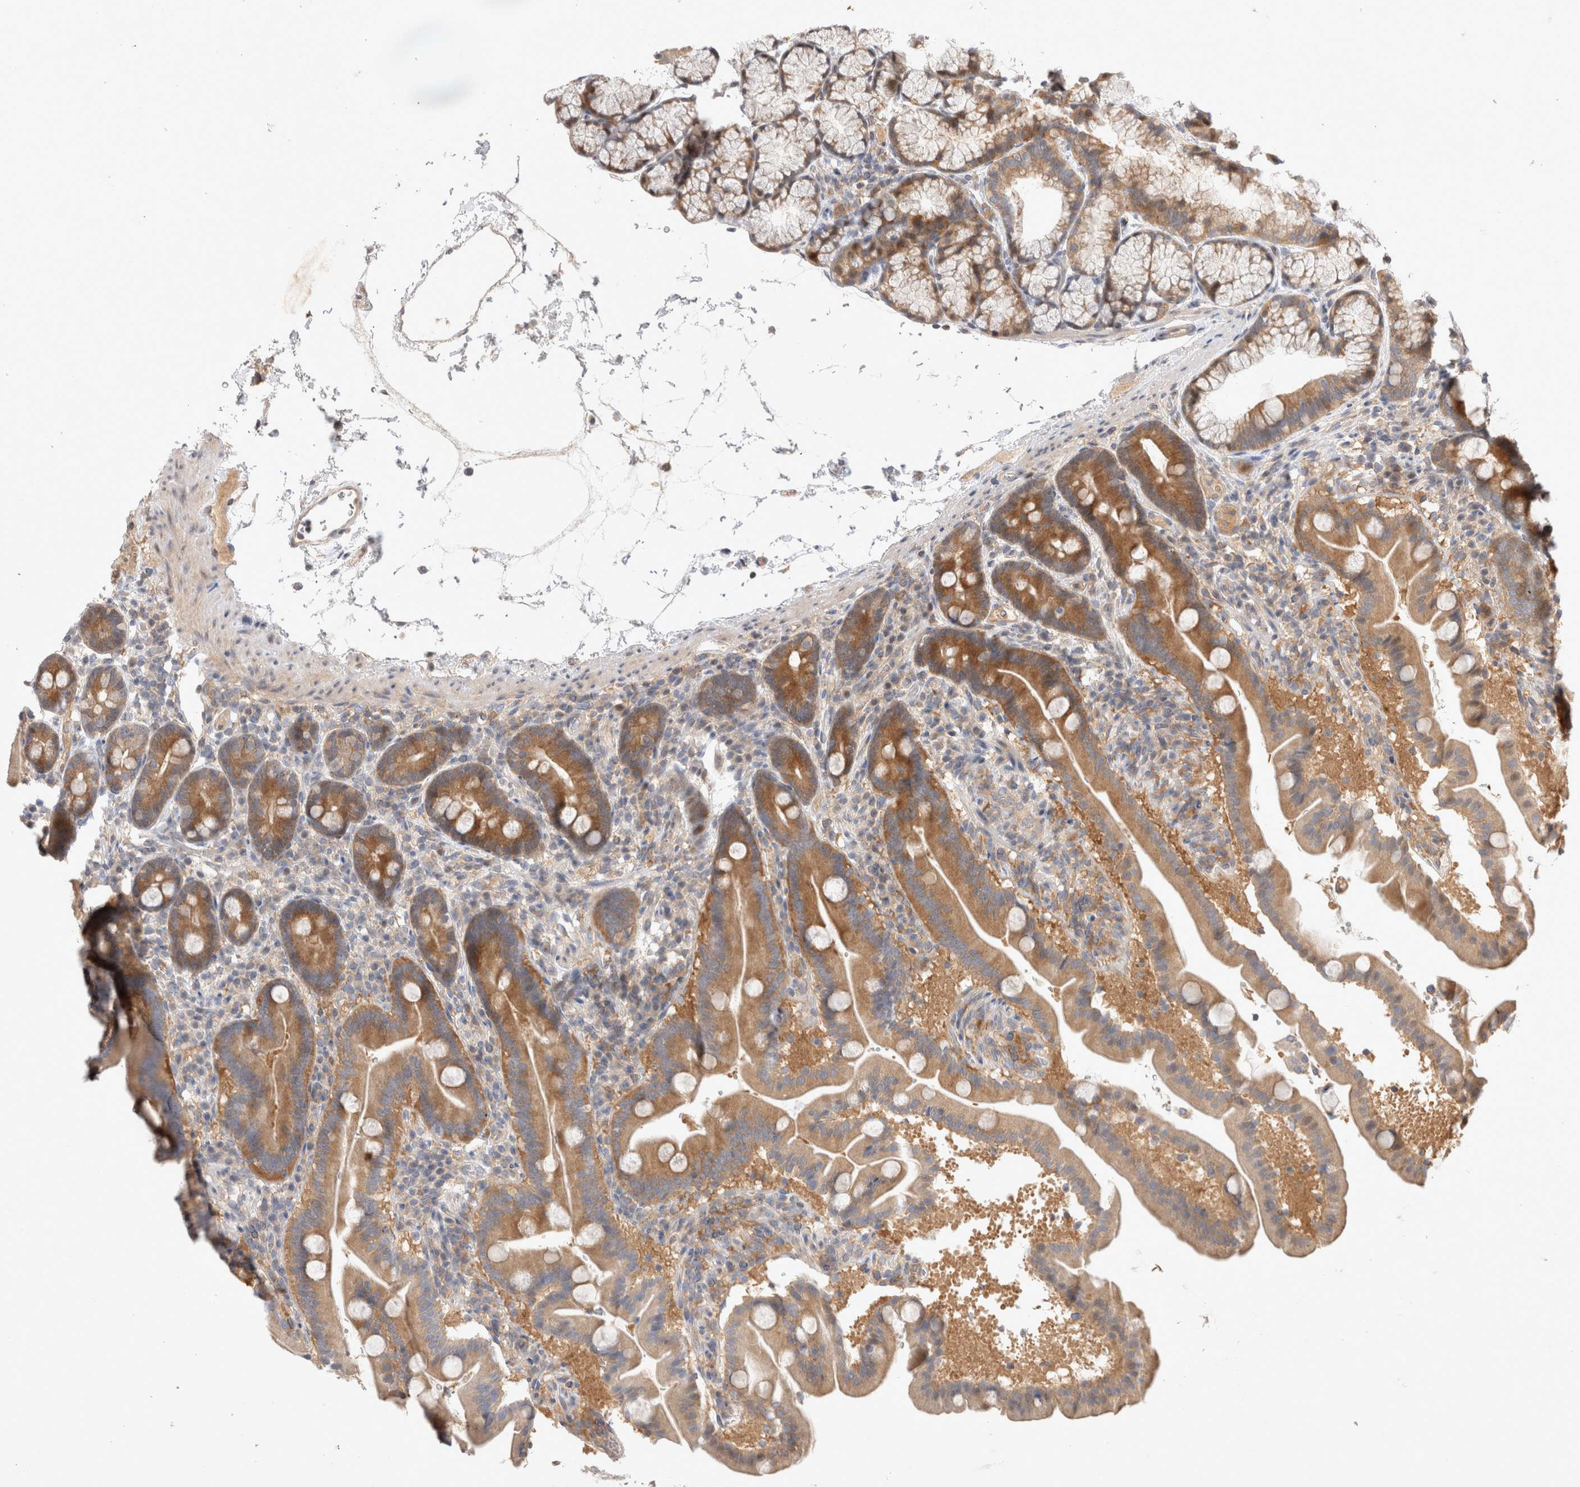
{"staining": {"intensity": "moderate", "quantity": ">75%", "location": "cytoplasmic/membranous"}, "tissue": "duodenum", "cell_type": "Glandular cells", "image_type": "normal", "snomed": [{"axis": "morphology", "description": "Normal tissue, NOS"}, {"axis": "topography", "description": "Duodenum"}], "caption": "Glandular cells demonstrate medium levels of moderate cytoplasmic/membranous positivity in about >75% of cells in unremarkable human duodenum.", "gene": "HTT", "patient": {"sex": "male", "age": 54}}